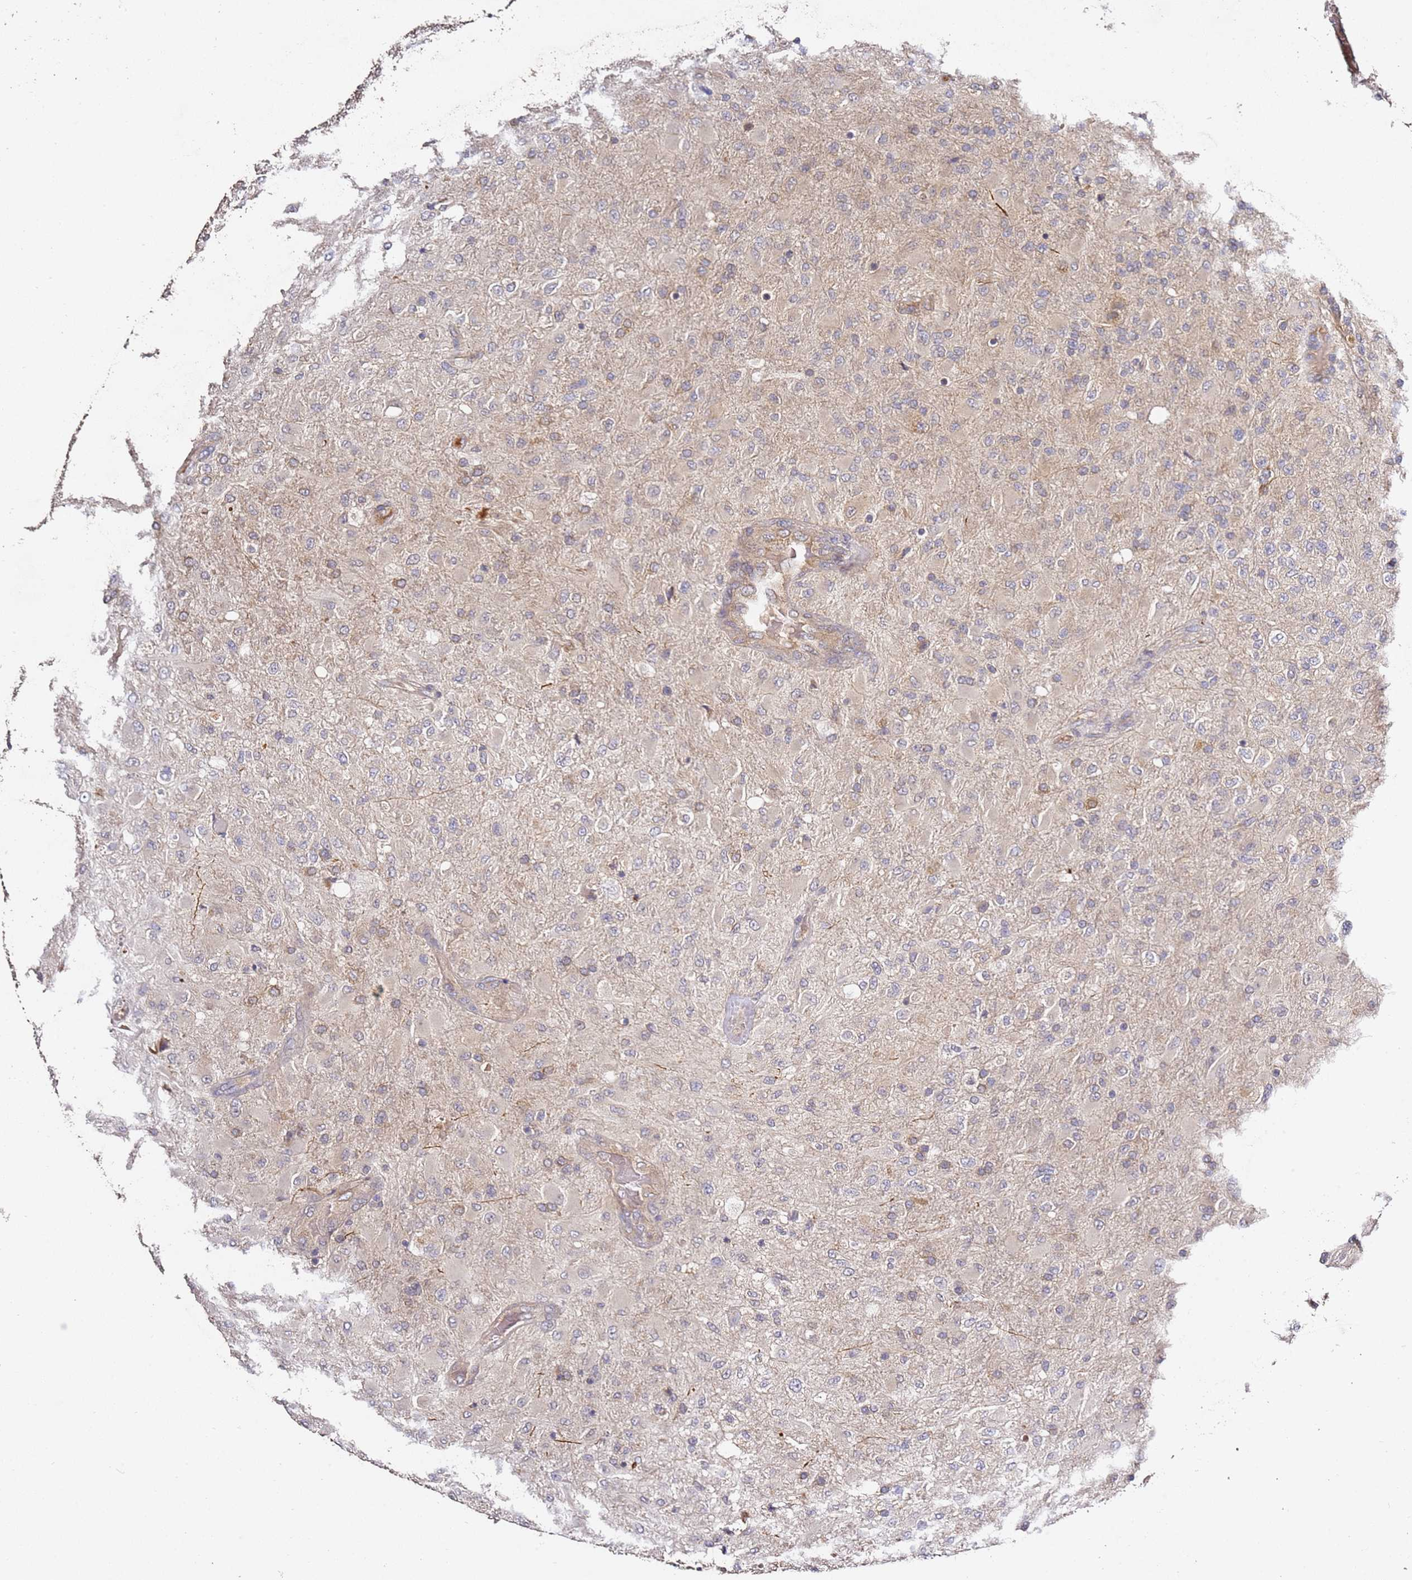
{"staining": {"intensity": "negative", "quantity": "none", "location": "none"}, "tissue": "glioma", "cell_type": "Tumor cells", "image_type": "cancer", "snomed": [{"axis": "morphology", "description": "Glioma, malignant, Low grade"}, {"axis": "topography", "description": "Brain"}], "caption": "High magnification brightfield microscopy of malignant low-grade glioma stained with DAB (3,3'-diaminobenzidine) (brown) and counterstained with hematoxylin (blue): tumor cells show no significant positivity. The staining is performed using DAB (3,3'-diaminobenzidine) brown chromogen with nuclei counter-stained in using hematoxylin.", "gene": "OSBPL2", "patient": {"sex": "male", "age": 65}}